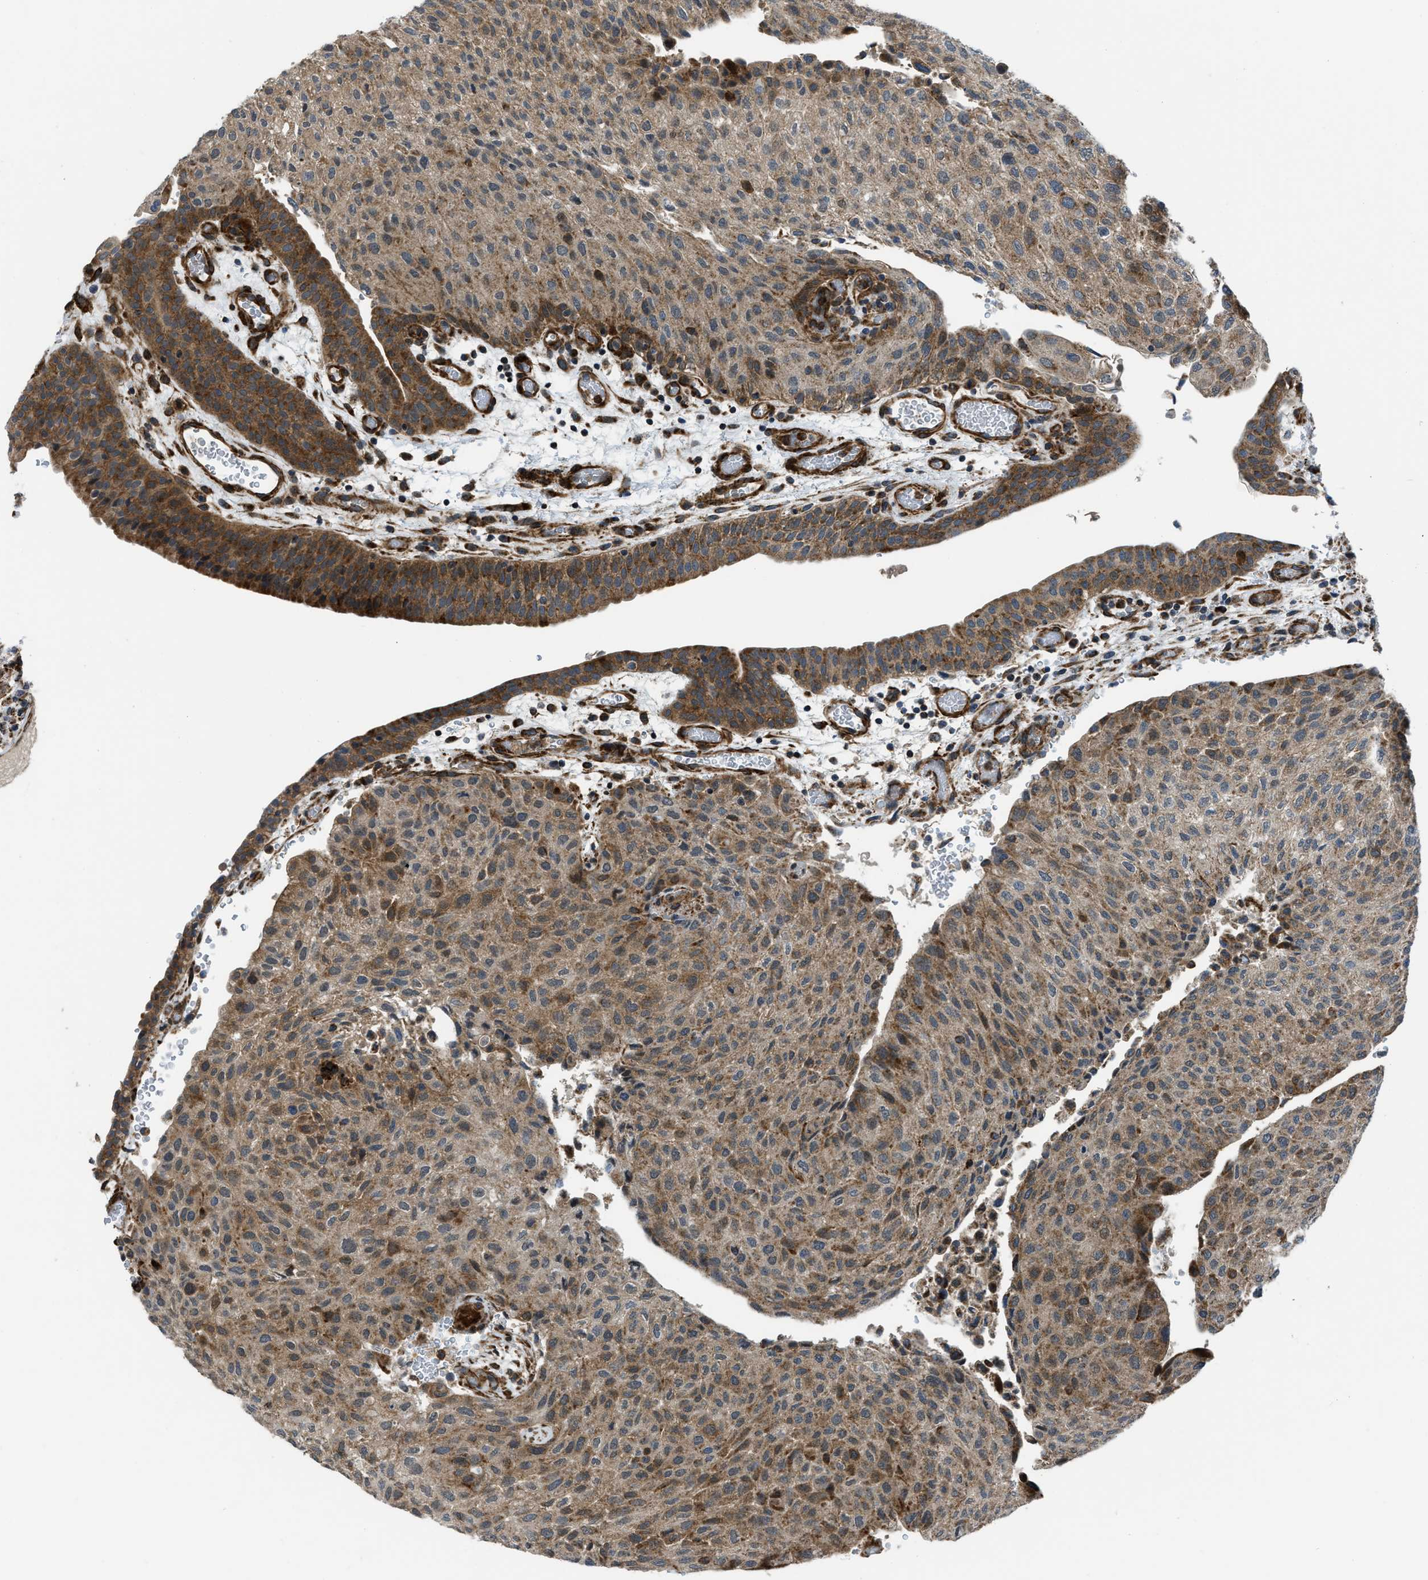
{"staining": {"intensity": "moderate", "quantity": ">75%", "location": "cytoplasmic/membranous"}, "tissue": "urothelial cancer", "cell_type": "Tumor cells", "image_type": "cancer", "snomed": [{"axis": "morphology", "description": "Urothelial carcinoma, Low grade"}, {"axis": "morphology", "description": "Urothelial carcinoma, High grade"}, {"axis": "topography", "description": "Urinary bladder"}], "caption": "Immunohistochemical staining of human urothelial carcinoma (low-grade) reveals medium levels of moderate cytoplasmic/membranous staining in about >75% of tumor cells.", "gene": "GSDME", "patient": {"sex": "male", "age": 35}}